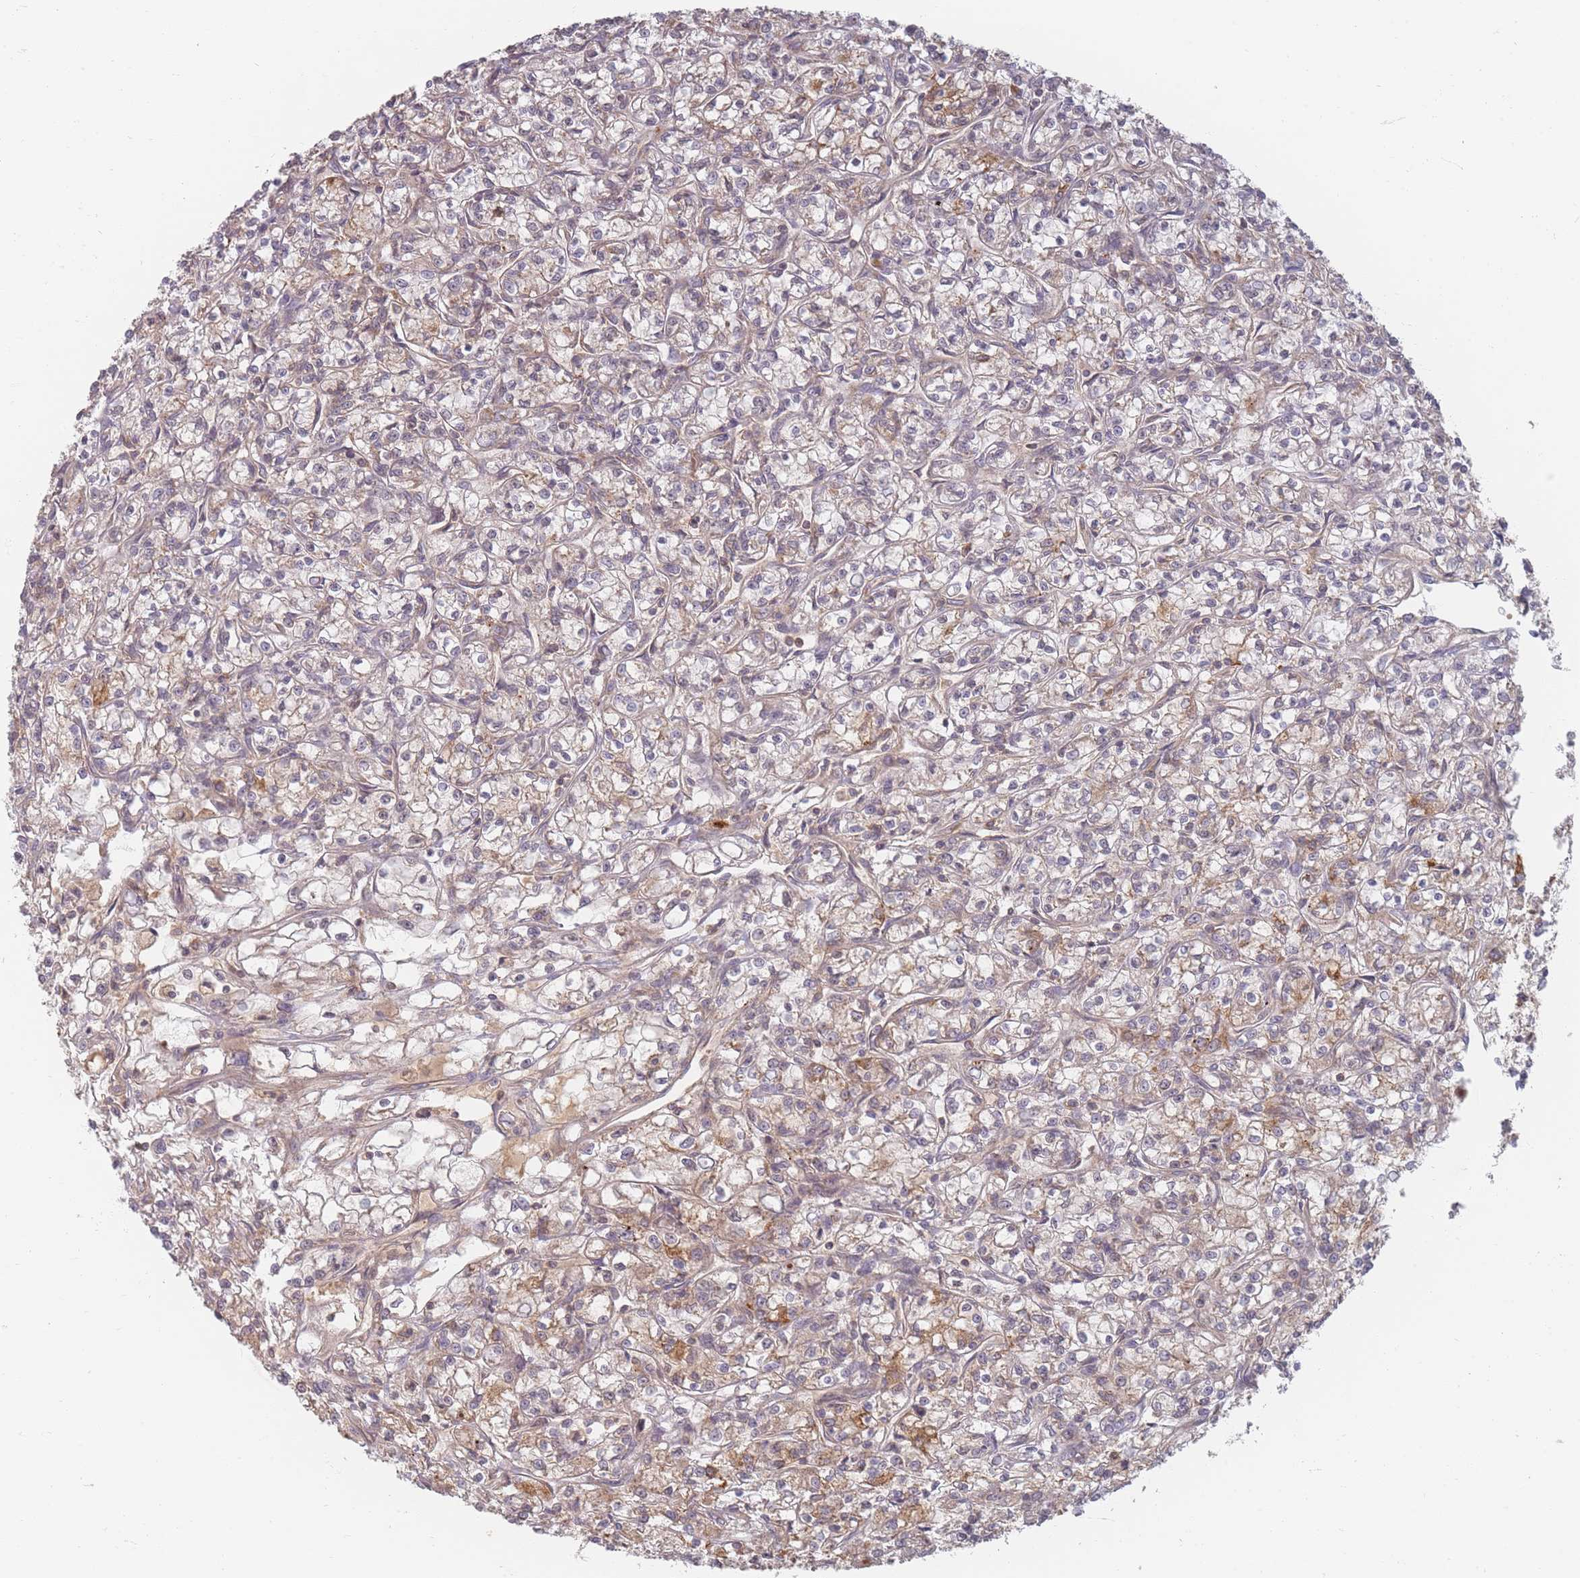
{"staining": {"intensity": "moderate", "quantity": "<25%", "location": "cytoplasmic/membranous"}, "tissue": "renal cancer", "cell_type": "Tumor cells", "image_type": "cancer", "snomed": [{"axis": "morphology", "description": "Adenocarcinoma, NOS"}, {"axis": "topography", "description": "Kidney"}], "caption": "Approximately <25% of tumor cells in human renal cancer display moderate cytoplasmic/membranous protein expression as visualized by brown immunohistochemical staining.", "gene": "SLC35F3", "patient": {"sex": "female", "age": 59}}